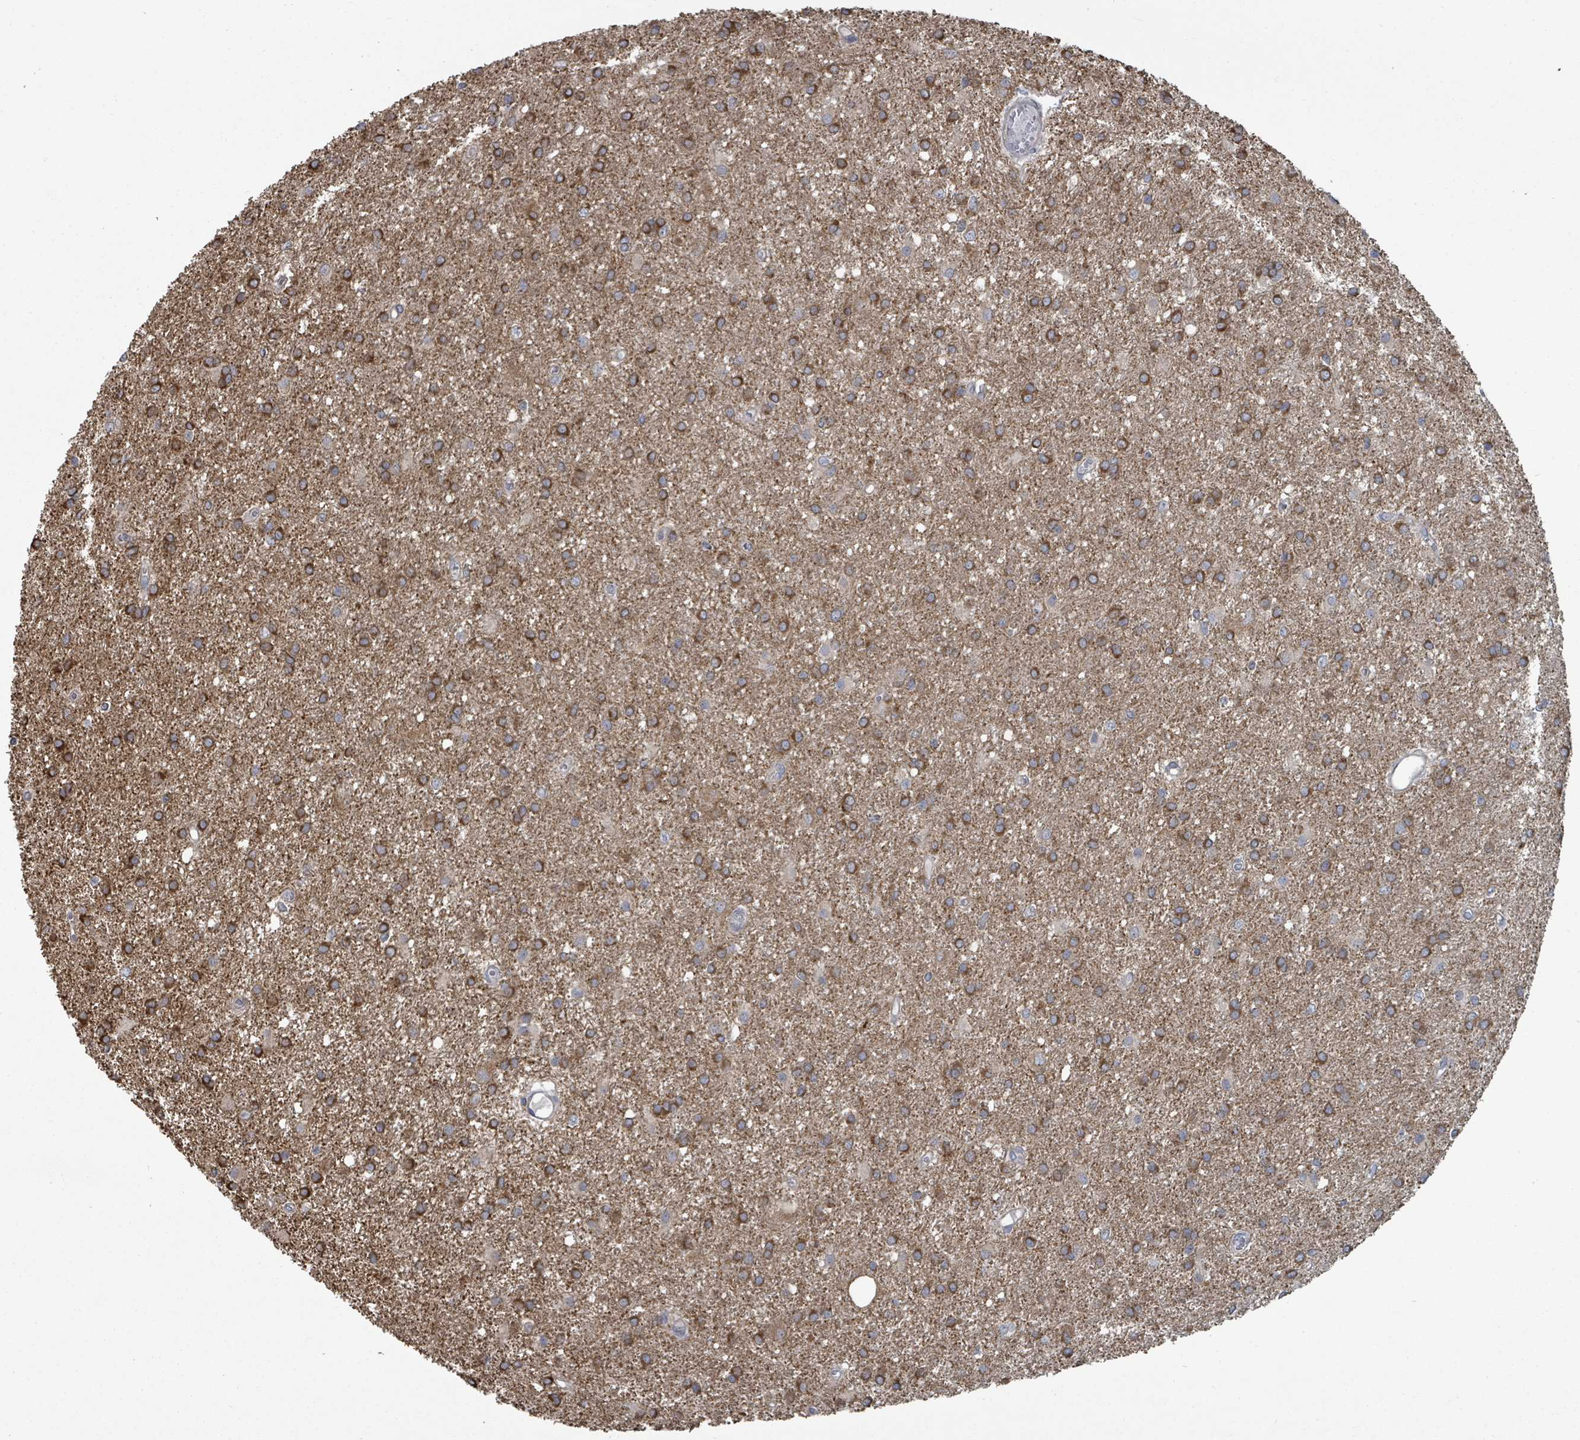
{"staining": {"intensity": "strong", "quantity": ">75%", "location": "cytoplasmic/membranous"}, "tissue": "glioma", "cell_type": "Tumor cells", "image_type": "cancer", "snomed": [{"axis": "morphology", "description": "Glioma, malignant, High grade"}, {"axis": "topography", "description": "Brain"}], "caption": "About >75% of tumor cells in human glioma demonstrate strong cytoplasmic/membranous protein staining as visualized by brown immunohistochemical staining.", "gene": "SLC9A7", "patient": {"sex": "female", "age": 50}}